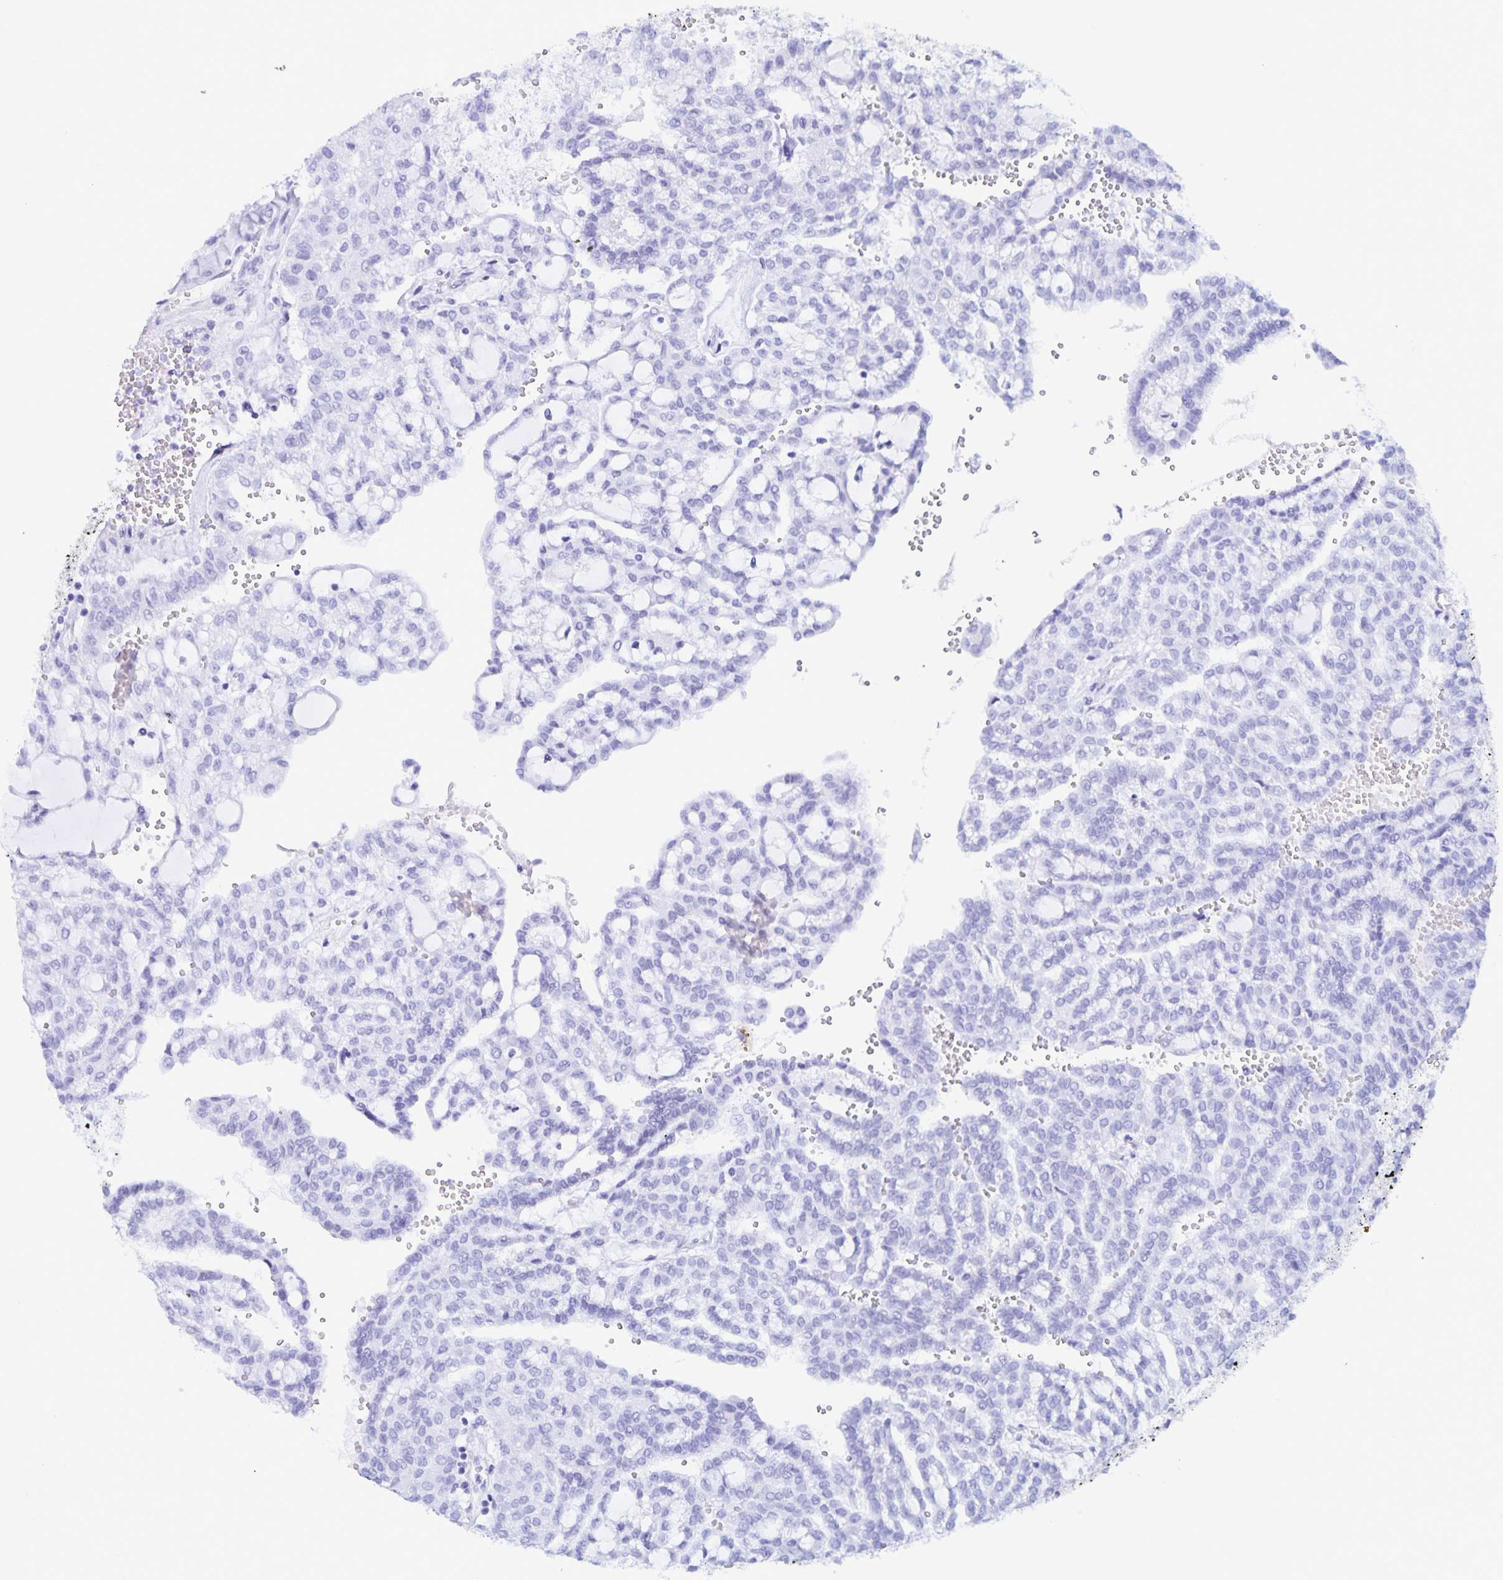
{"staining": {"intensity": "negative", "quantity": "none", "location": "none"}, "tissue": "renal cancer", "cell_type": "Tumor cells", "image_type": "cancer", "snomed": [{"axis": "morphology", "description": "Adenocarcinoma, NOS"}, {"axis": "topography", "description": "Kidney"}], "caption": "Immunohistochemistry of human renal adenocarcinoma demonstrates no positivity in tumor cells.", "gene": "RPL36A", "patient": {"sex": "male", "age": 63}}